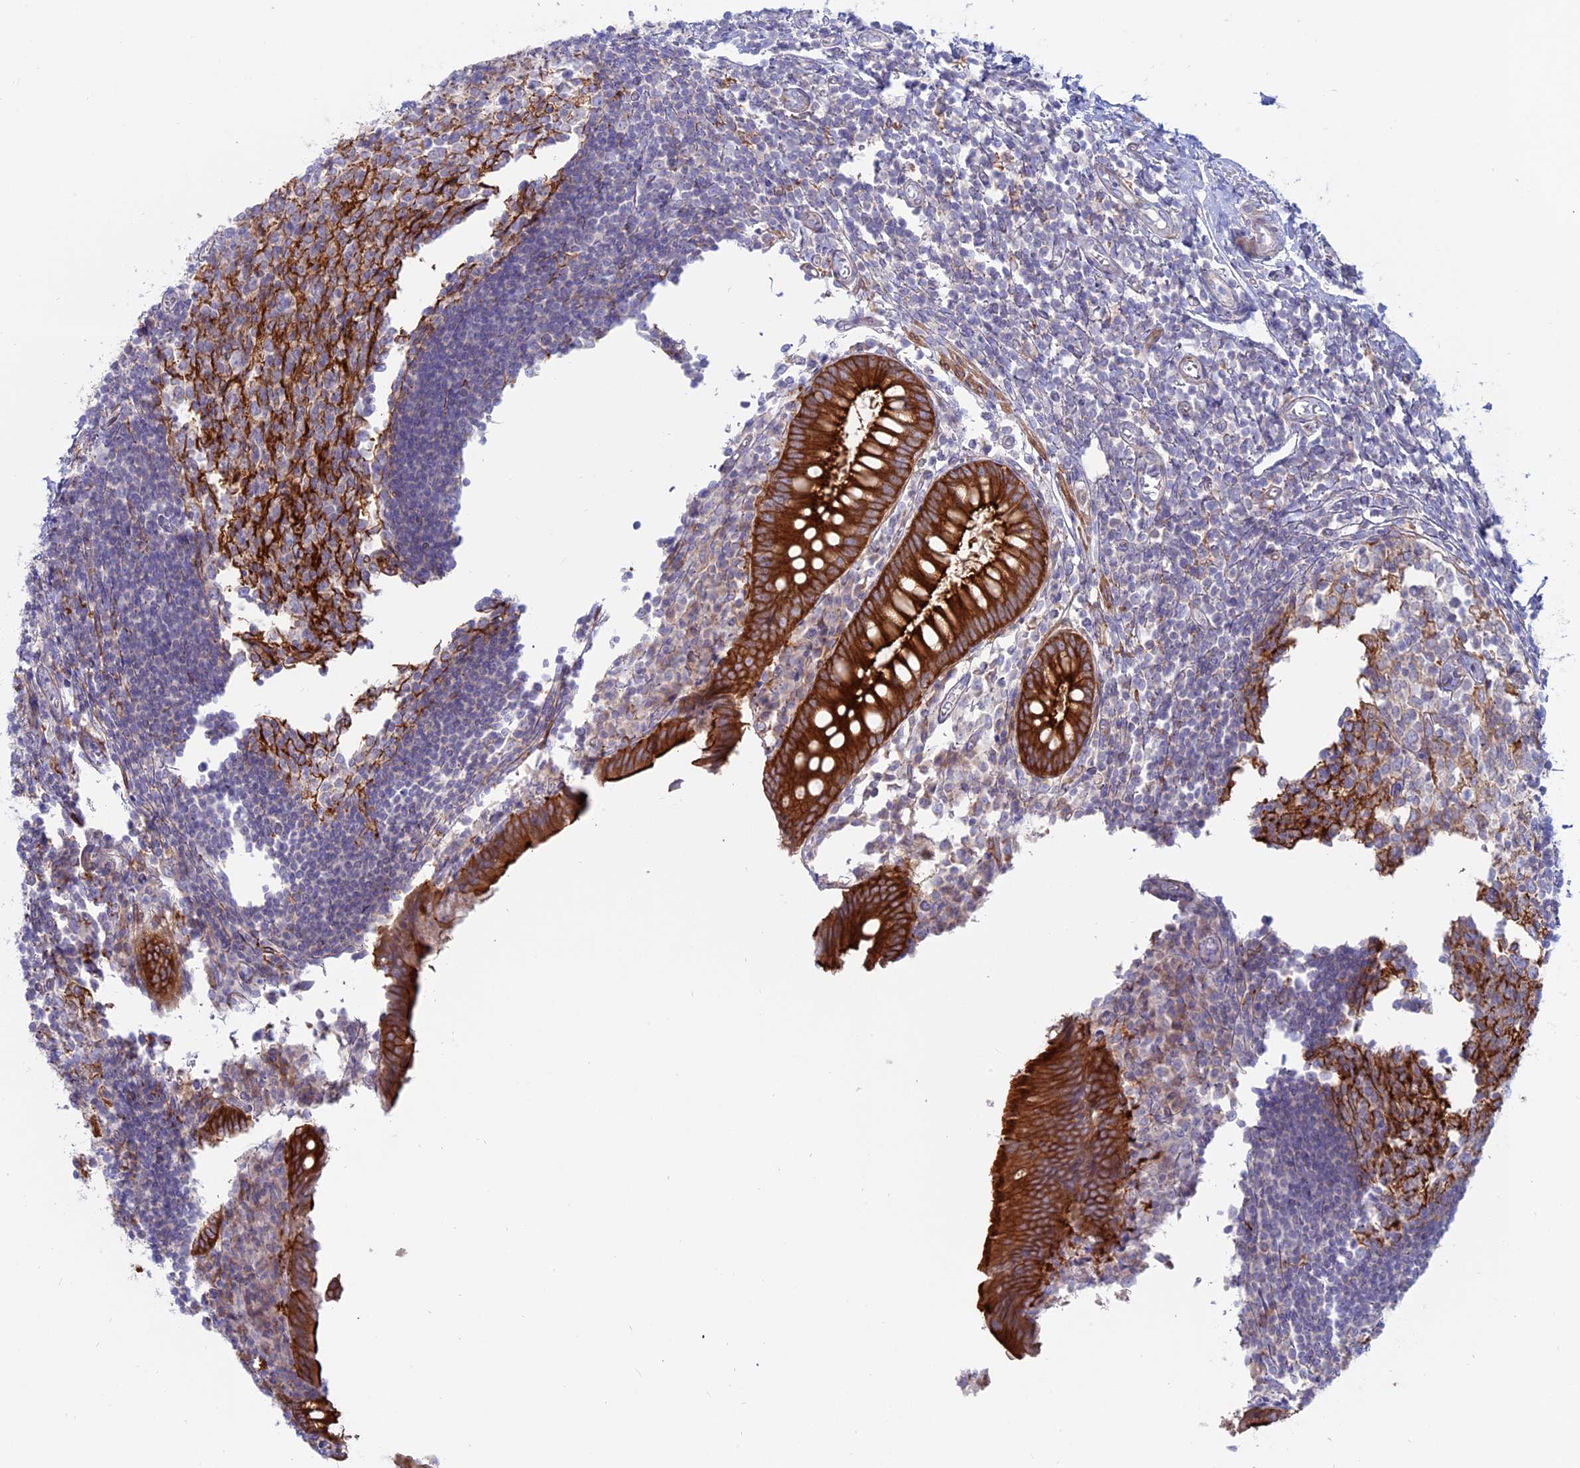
{"staining": {"intensity": "strong", "quantity": ">75%", "location": "cytoplasmic/membranous"}, "tissue": "appendix", "cell_type": "Glandular cells", "image_type": "normal", "snomed": [{"axis": "morphology", "description": "Normal tissue, NOS"}, {"axis": "topography", "description": "Appendix"}], "caption": "IHC micrograph of benign appendix: human appendix stained using immunohistochemistry (IHC) demonstrates high levels of strong protein expression localized specifically in the cytoplasmic/membranous of glandular cells, appearing as a cytoplasmic/membranous brown color.", "gene": "MYO5B", "patient": {"sex": "female", "age": 17}}